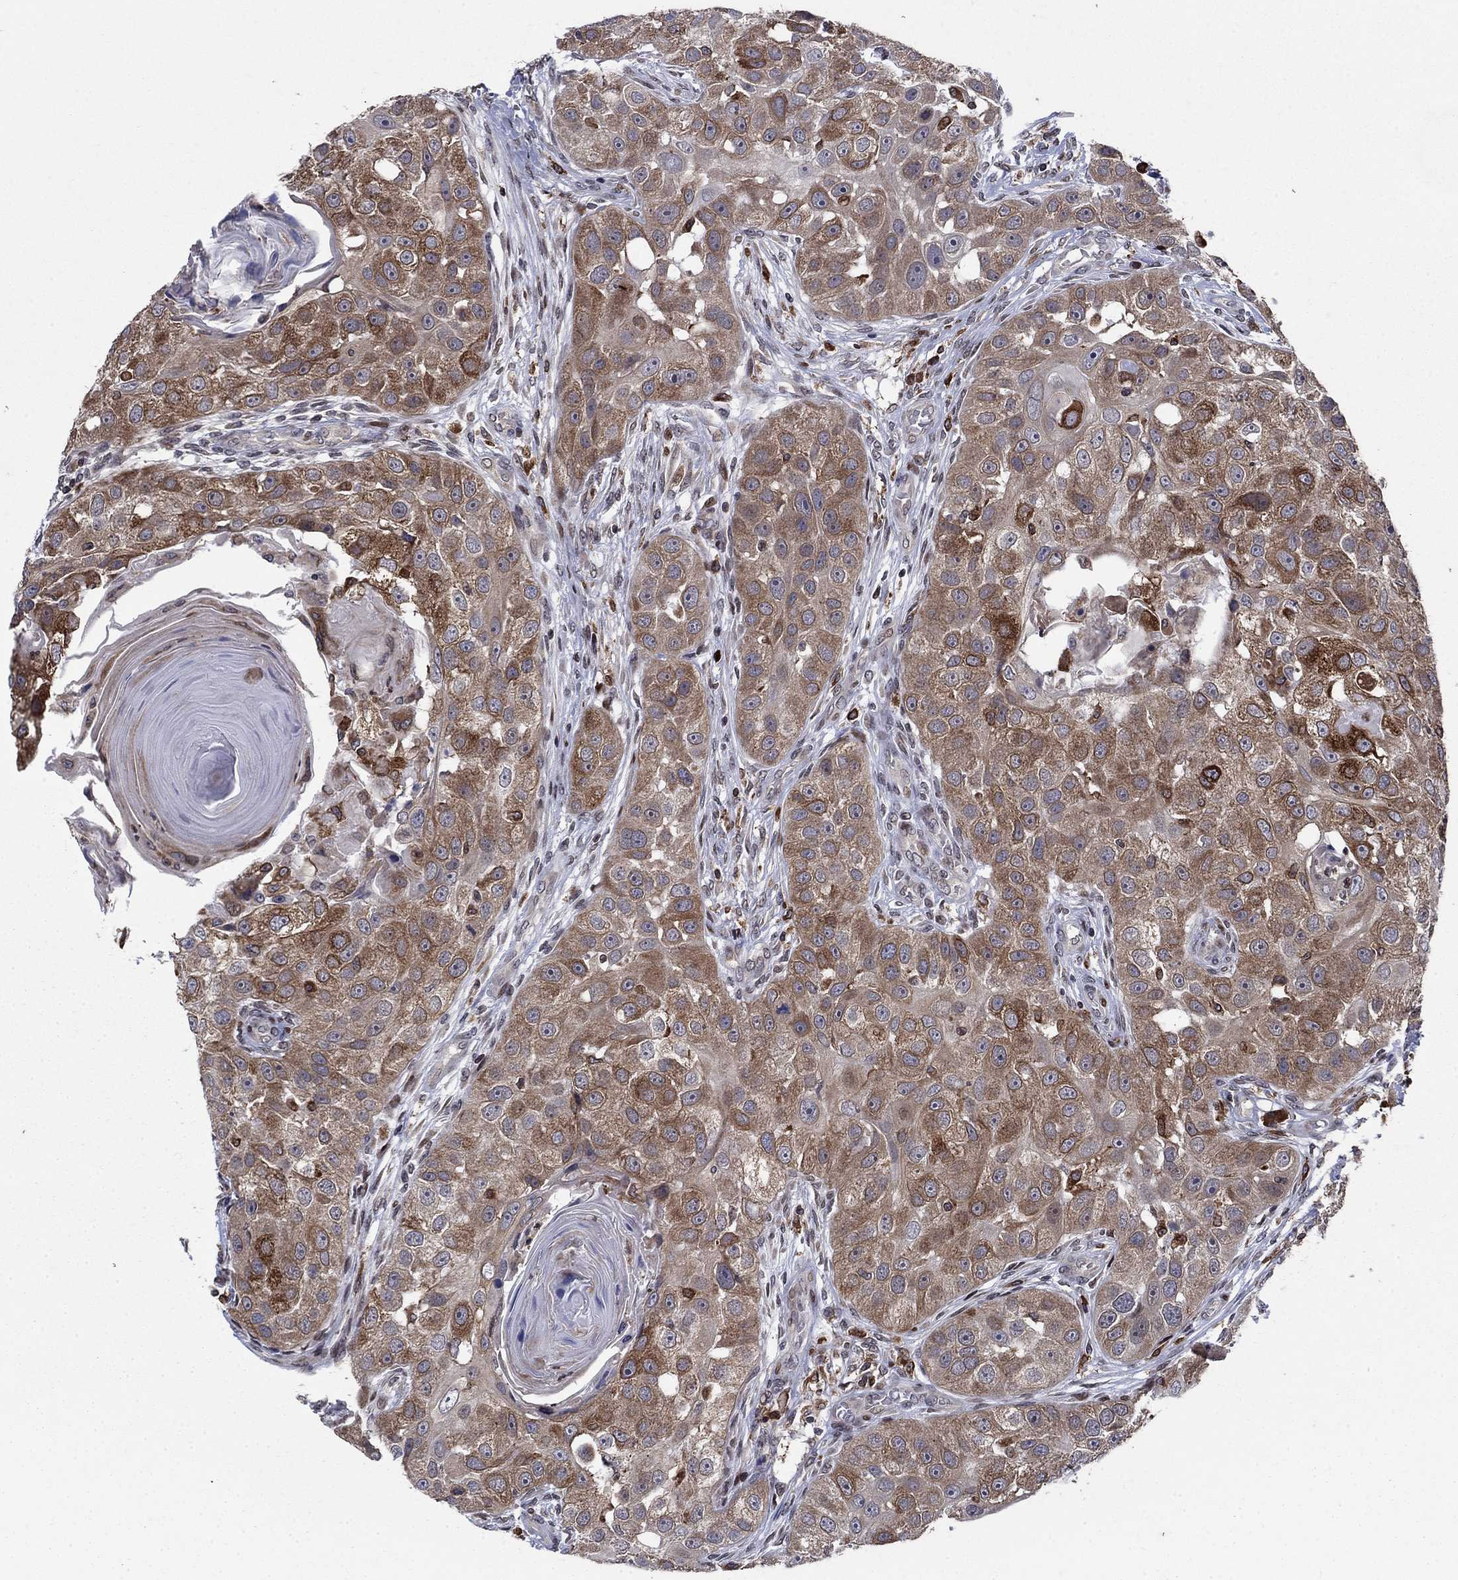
{"staining": {"intensity": "strong", "quantity": "<25%", "location": "cytoplasmic/membranous"}, "tissue": "head and neck cancer", "cell_type": "Tumor cells", "image_type": "cancer", "snomed": [{"axis": "morphology", "description": "Normal tissue, NOS"}, {"axis": "morphology", "description": "Squamous cell carcinoma, NOS"}, {"axis": "topography", "description": "Skeletal muscle"}, {"axis": "topography", "description": "Head-Neck"}], "caption": "Strong cytoplasmic/membranous expression for a protein is appreciated in approximately <25% of tumor cells of head and neck cancer (squamous cell carcinoma) using immunohistochemistry (IHC).", "gene": "DHRS7", "patient": {"sex": "male", "age": 51}}